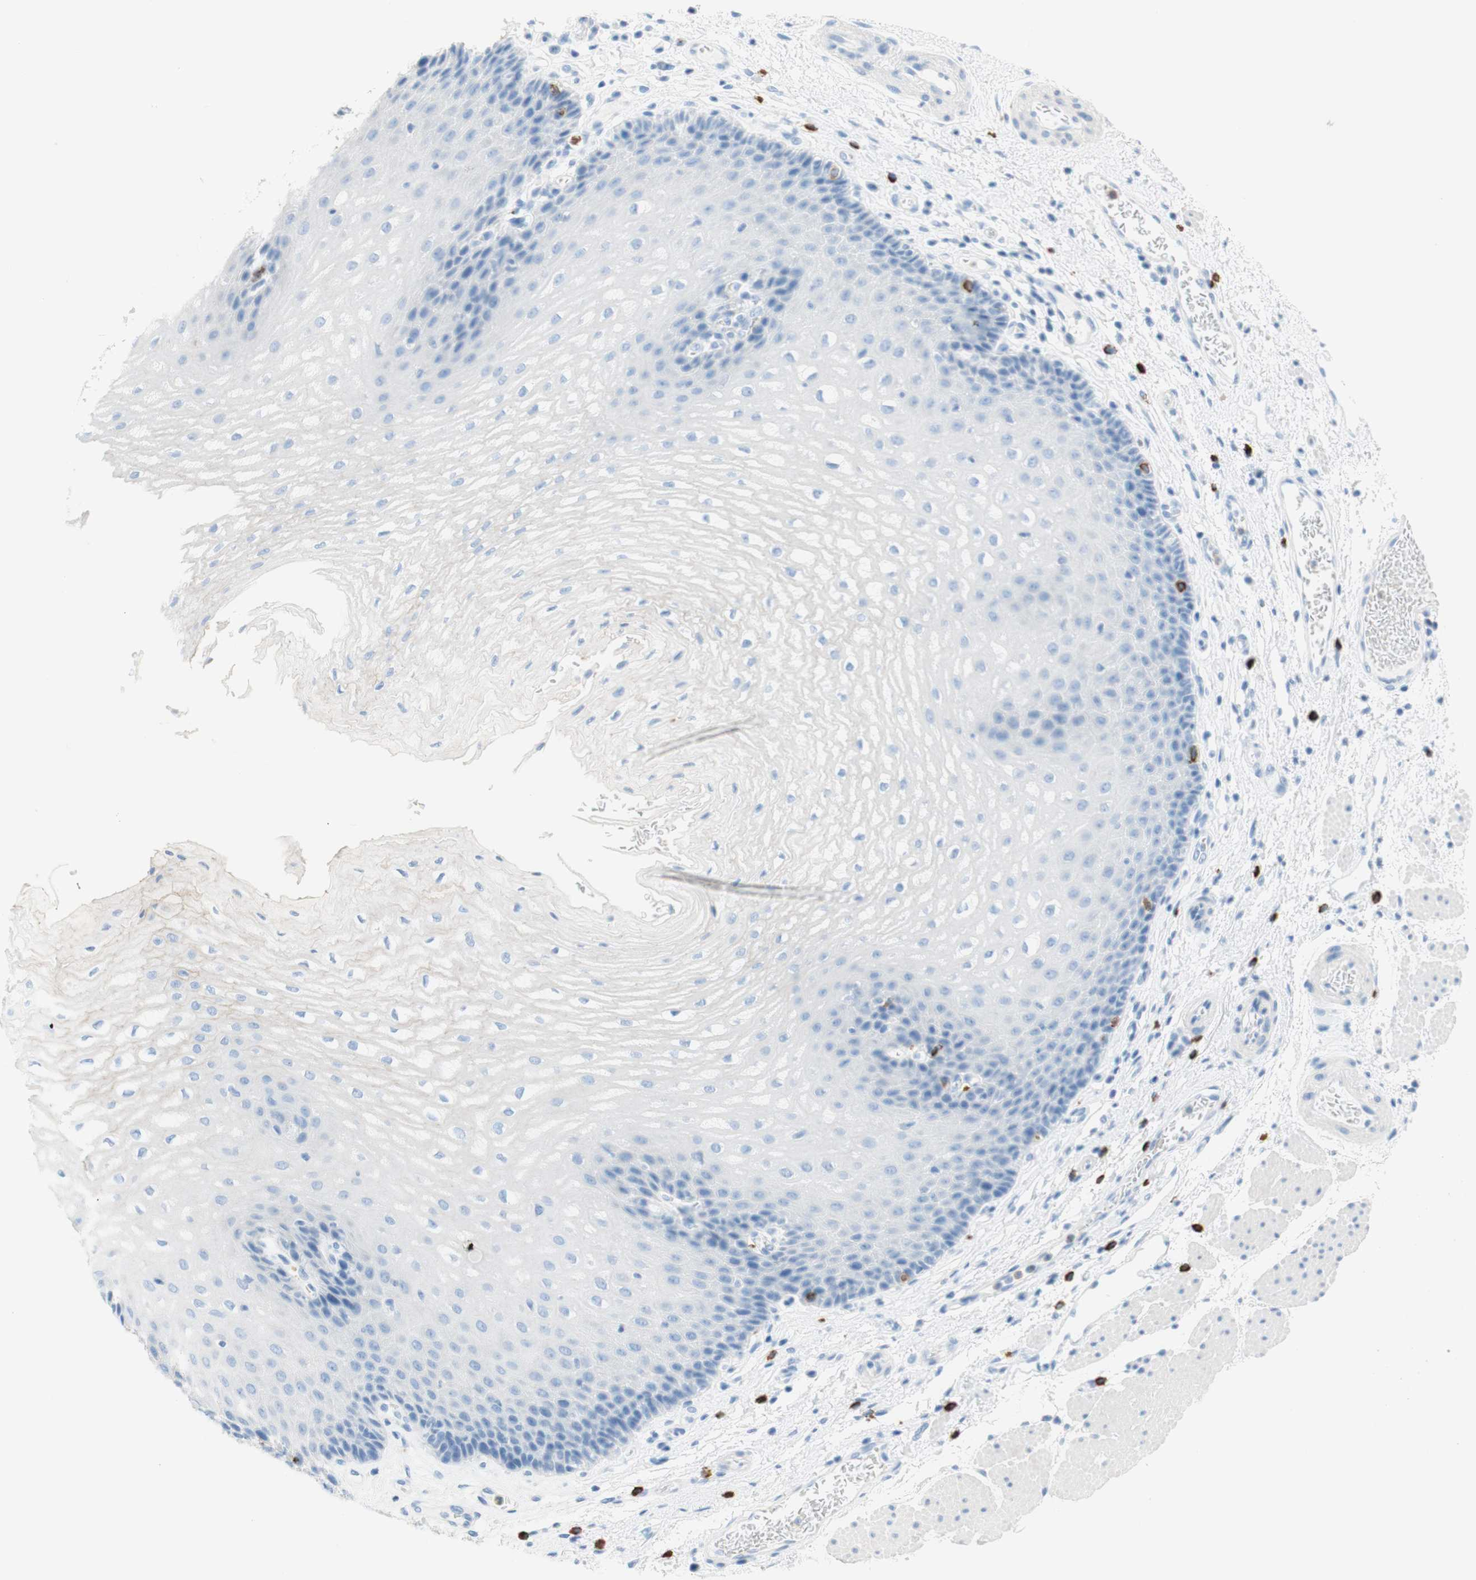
{"staining": {"intensity": "negative", "quantity": "none", "location": "none"}, "tissue": "esophagus", "cell_type": "Squamous epithelial cells", "image_type": "normal", "snomed": [{"axis": "morphology", "description": "Normal tissue, NOS"}, {"axis": "topography", "description": "Esophagus"}], "caption": "This is a image of immunohistochemistry (IHC) staining of normal esophagus, which shows no positivity in squamous epithelial cells. (DAB (3,3'-diaminobenzidine) immunohistochemistry visualized using brightfield microscopy, high magnification).", "gene": "CEACAM1", "patient": {"sex": "male", "age": 54}}